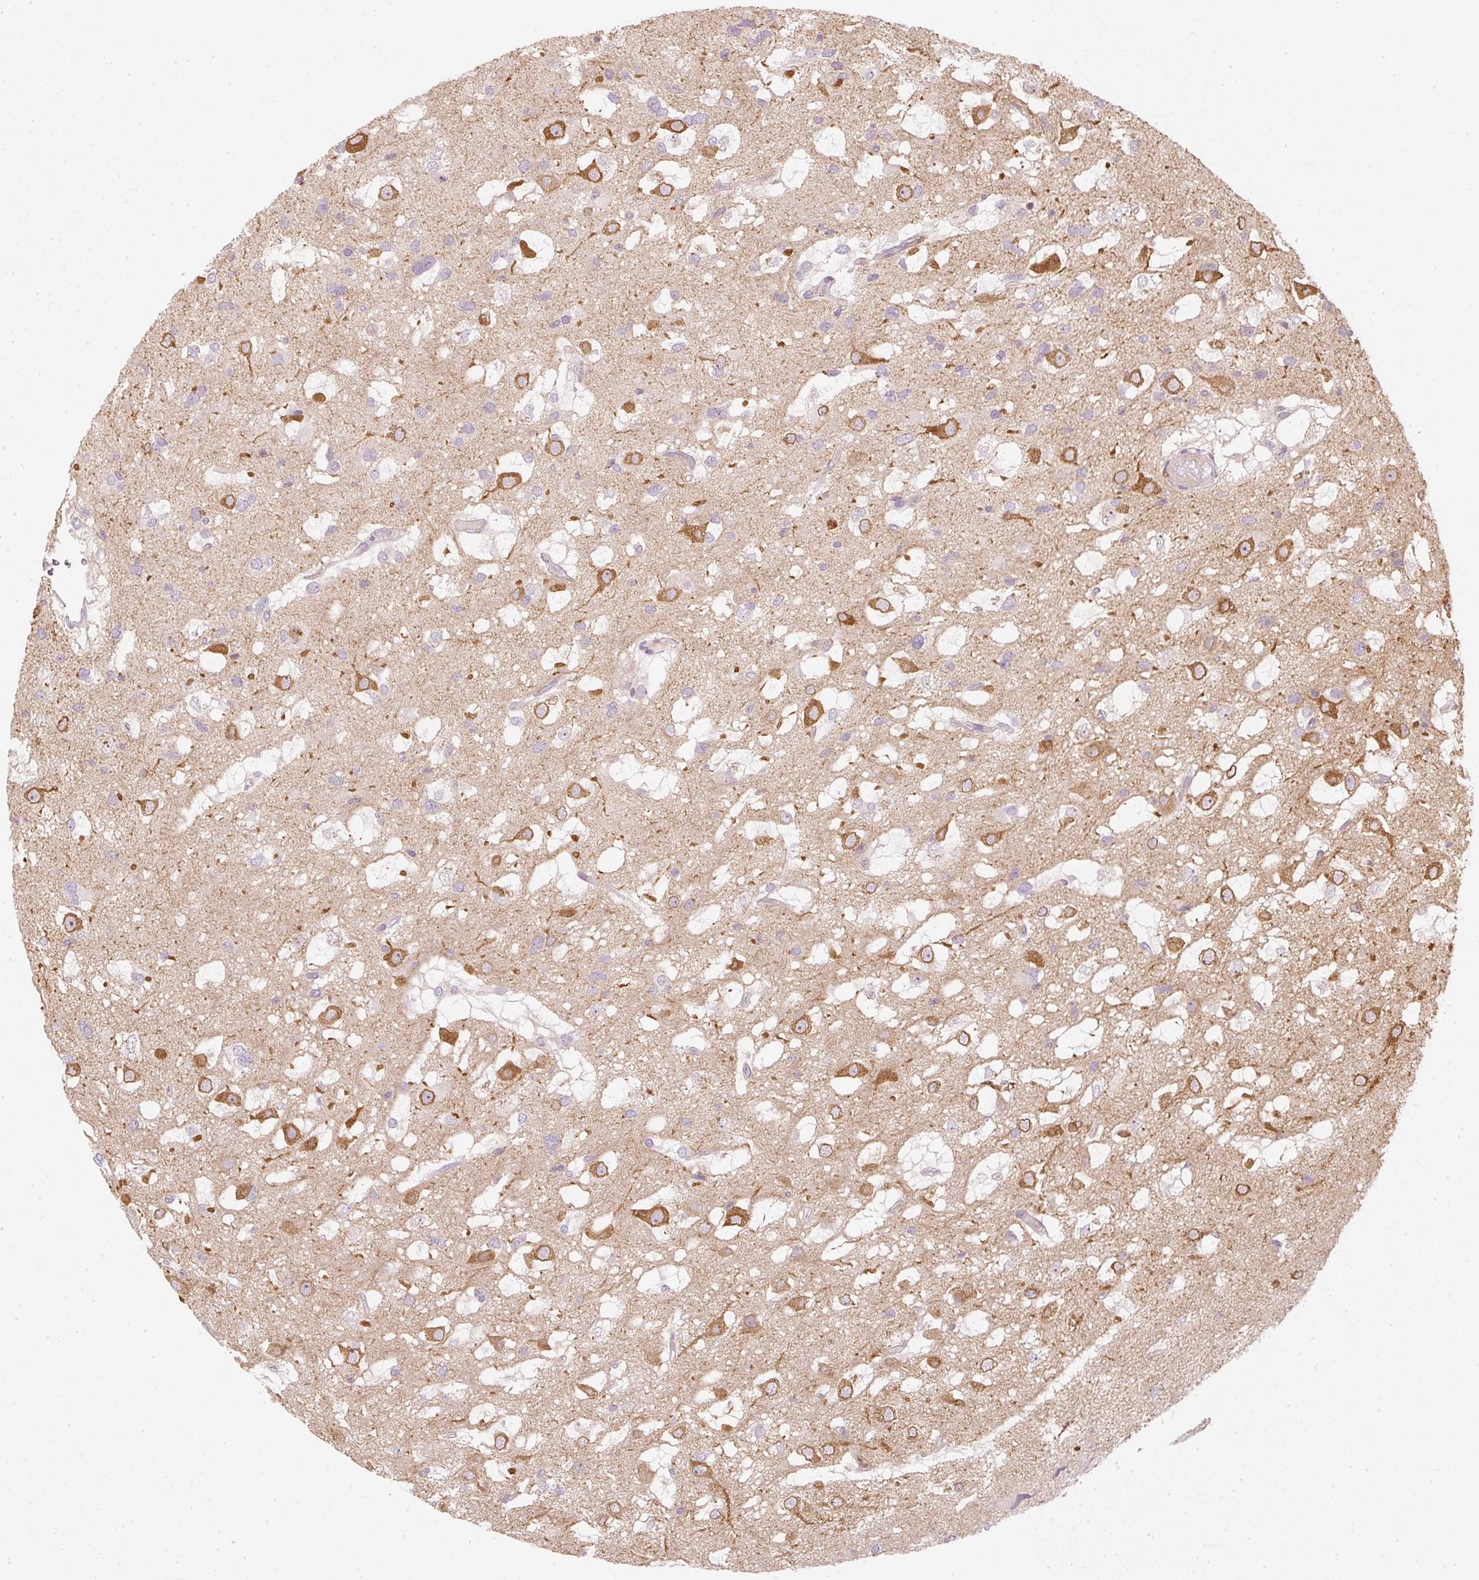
{"staining": {"intensity": "negative", "quantity": "none", "location": "none"}, "tissue": "glioma", "cell_type": "Tumor cells", "image_type": "cancer", "snomed": [{"axis": "morphology", "description": "Glioma, malignant, High grade"}, {"axis": "topography", "description": "Brain"}], "caption": "An immunohistochemistry (IHC) image of high-grade glioma (malignant) is shown. There is no staining in tumor cells of high-grade glioma (malignant).", "gene": "CTTNBP2", "patient": {"sex": "male", "age": 53}}